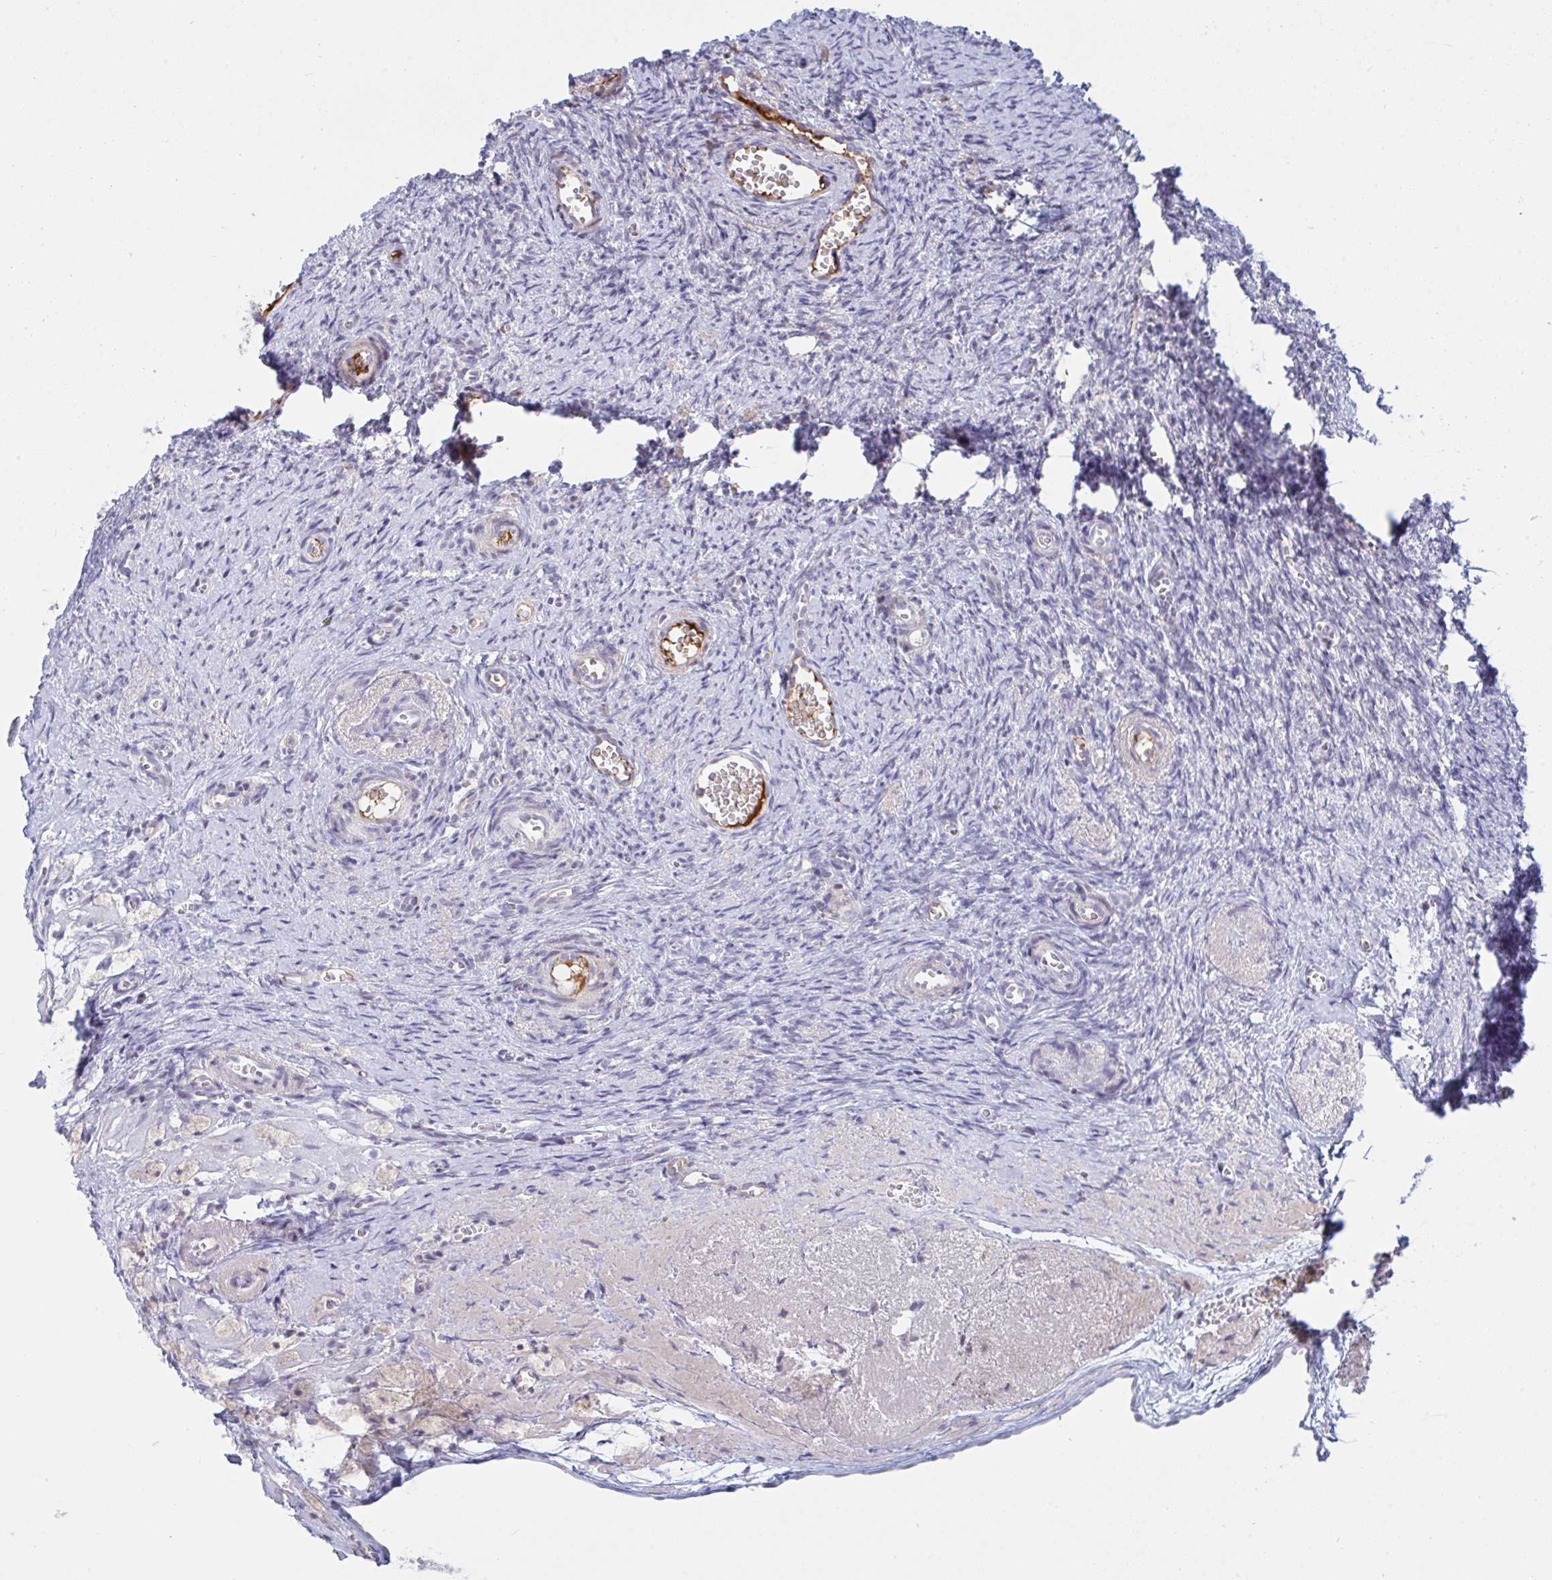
{"staining": {"intensity": "negative", "quantity": "none", "location": "none"}, "tissue": "ovary", "cell_type": "Follicle cells", "image_type": "normal", "snomed": [{"axis": "morphology", "description": "Normal tissue, NOS"}, {"axis": "topography", "description": "Ovary"}], "caption": "Histopathology image shows no significant protein expression in follicle cells of unremarkable ovary. The staining is performed using DAB brown chromogen with nuclei counter-stained in using hematoxylin.", "gene": "DSCAML1", "patient": {"sex": "female", "age": 41}}